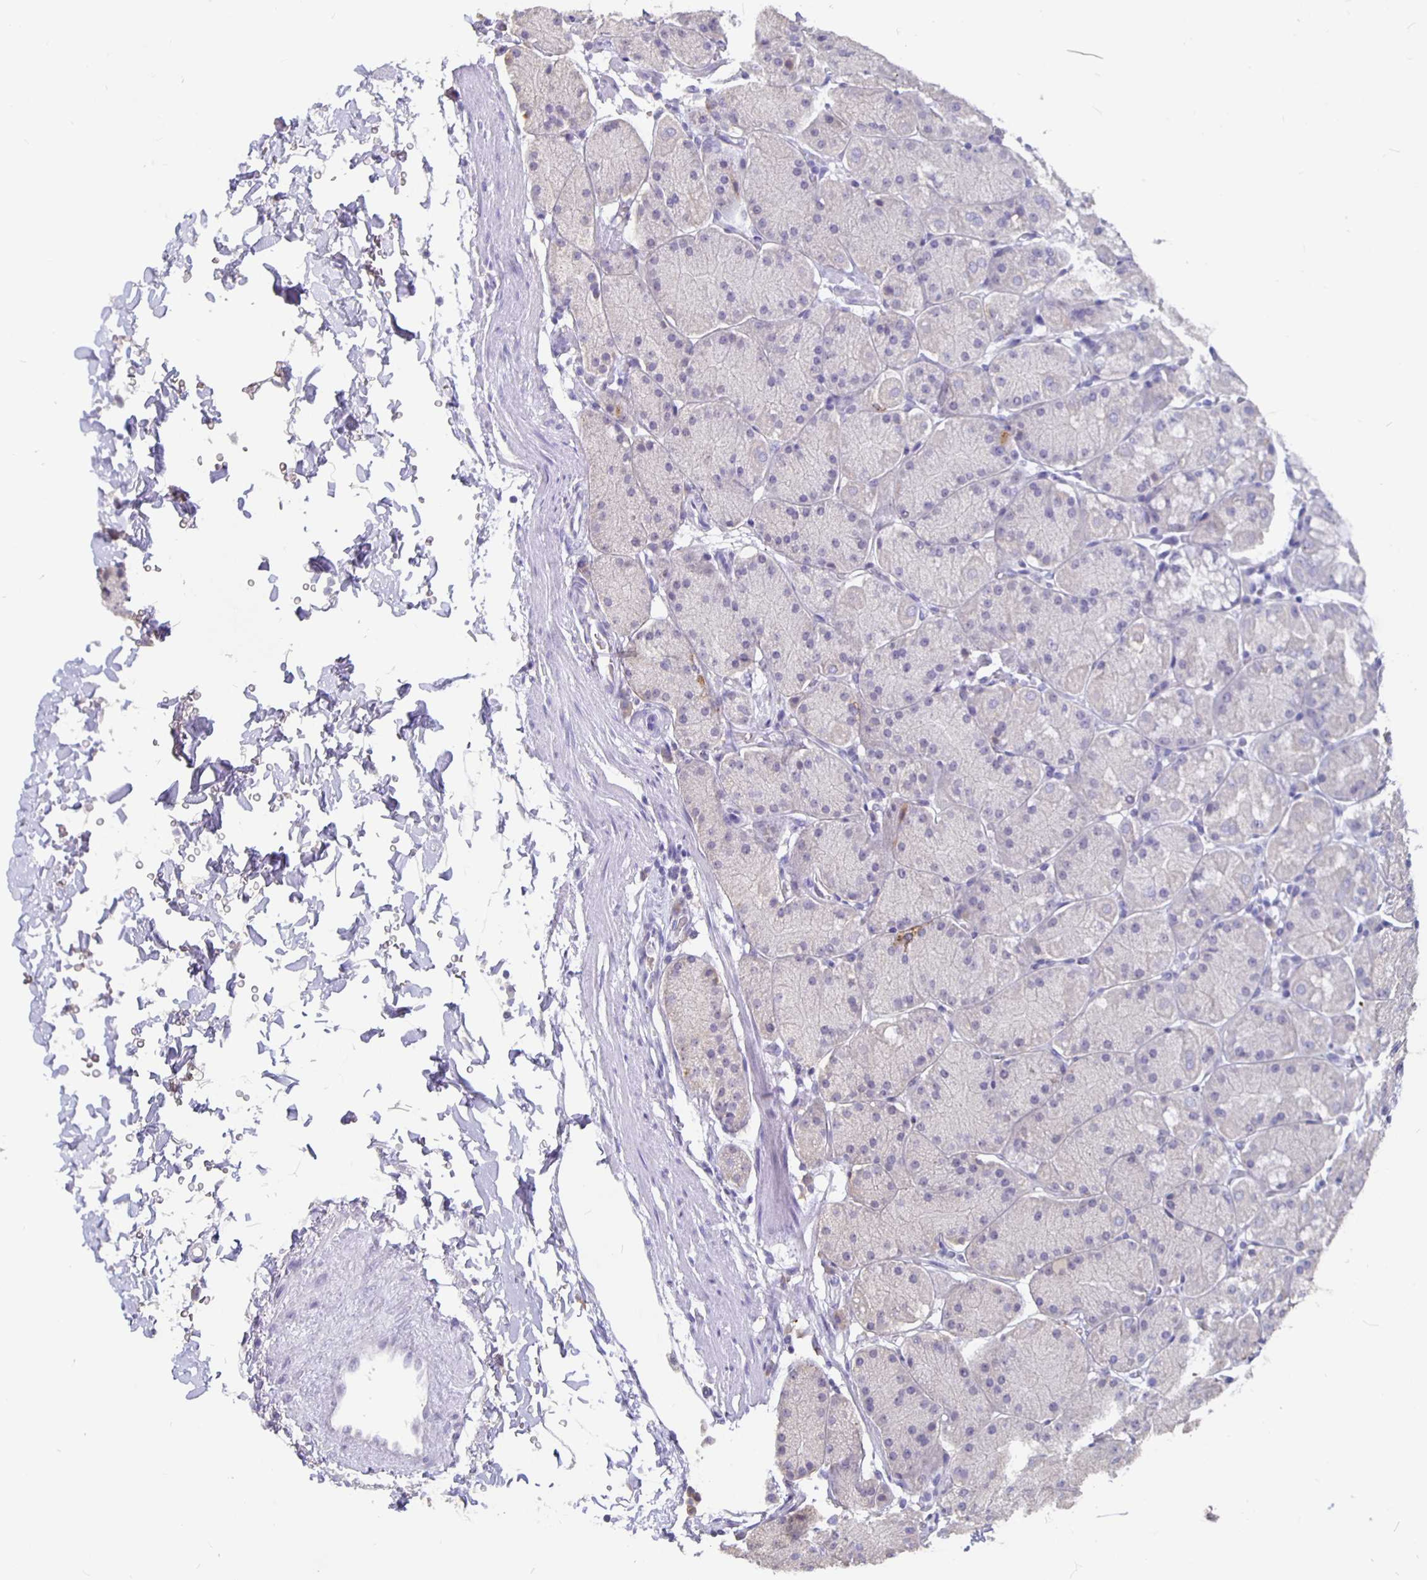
{"staining": {"intensity": "negative", "quantity": "none", "location": "none"}, "tissue": "stomach", "cell_type": "Glandular cells", "image_type": "normal", "snomed": [{"axis": "morphology", "description": "Normal tissue, NOS"}, {"axis": "topography", "description": "Stomach, upper"}, {"axis": "topography", "description": "Stomach"}], "caption": "Immunohistochemistry image of benign human stomach stained for a protein (brown), which exhibits no staining in glandular cells. (Stains: DAB (3,3'-diaminobenzidine) IHC with hematoxylin counter stain, Microscopy: brightfield microscopy at high magnification).", "gene": "GPX4", "patient": {"sex": "male", "age": 76}}